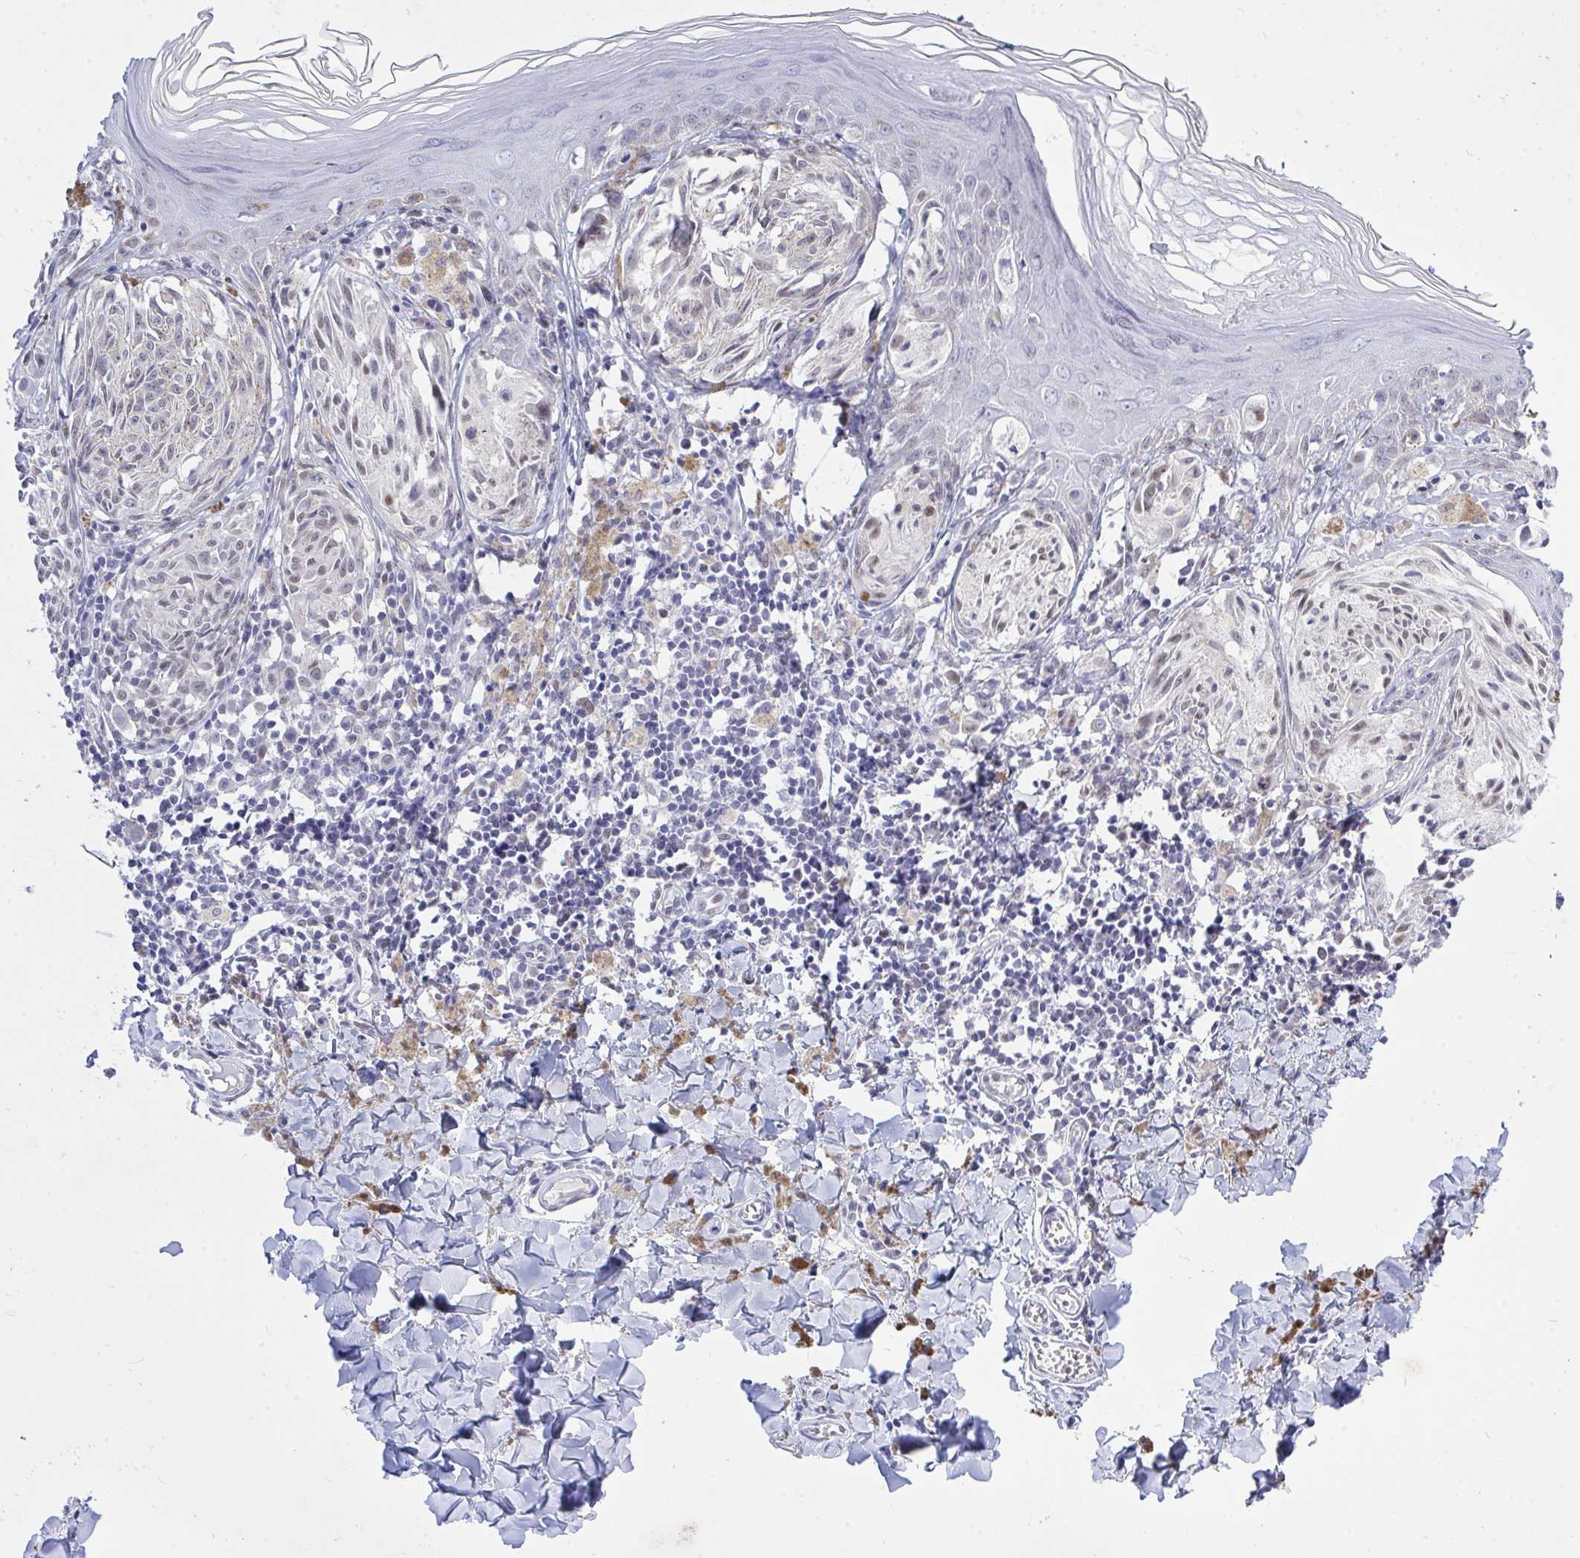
{"staining": {"intensity": "weak", "quantity": "<25%", "location": "nuclear"}, "tissue": "melanoma", "cell_type": "Tumor cells", "image_type": "cancer", "snomed": [{"axis": "morphology", "description": "Malignant melanoma, NOS"}, {"axis": "topography", "description": "Skin"}], "caption": "This is an IHC micrograph of human malignant melanoma. There is no positivity in tumor cells.", "gene": "THOP1", "patient": {"sex": "female", "age": 38}}